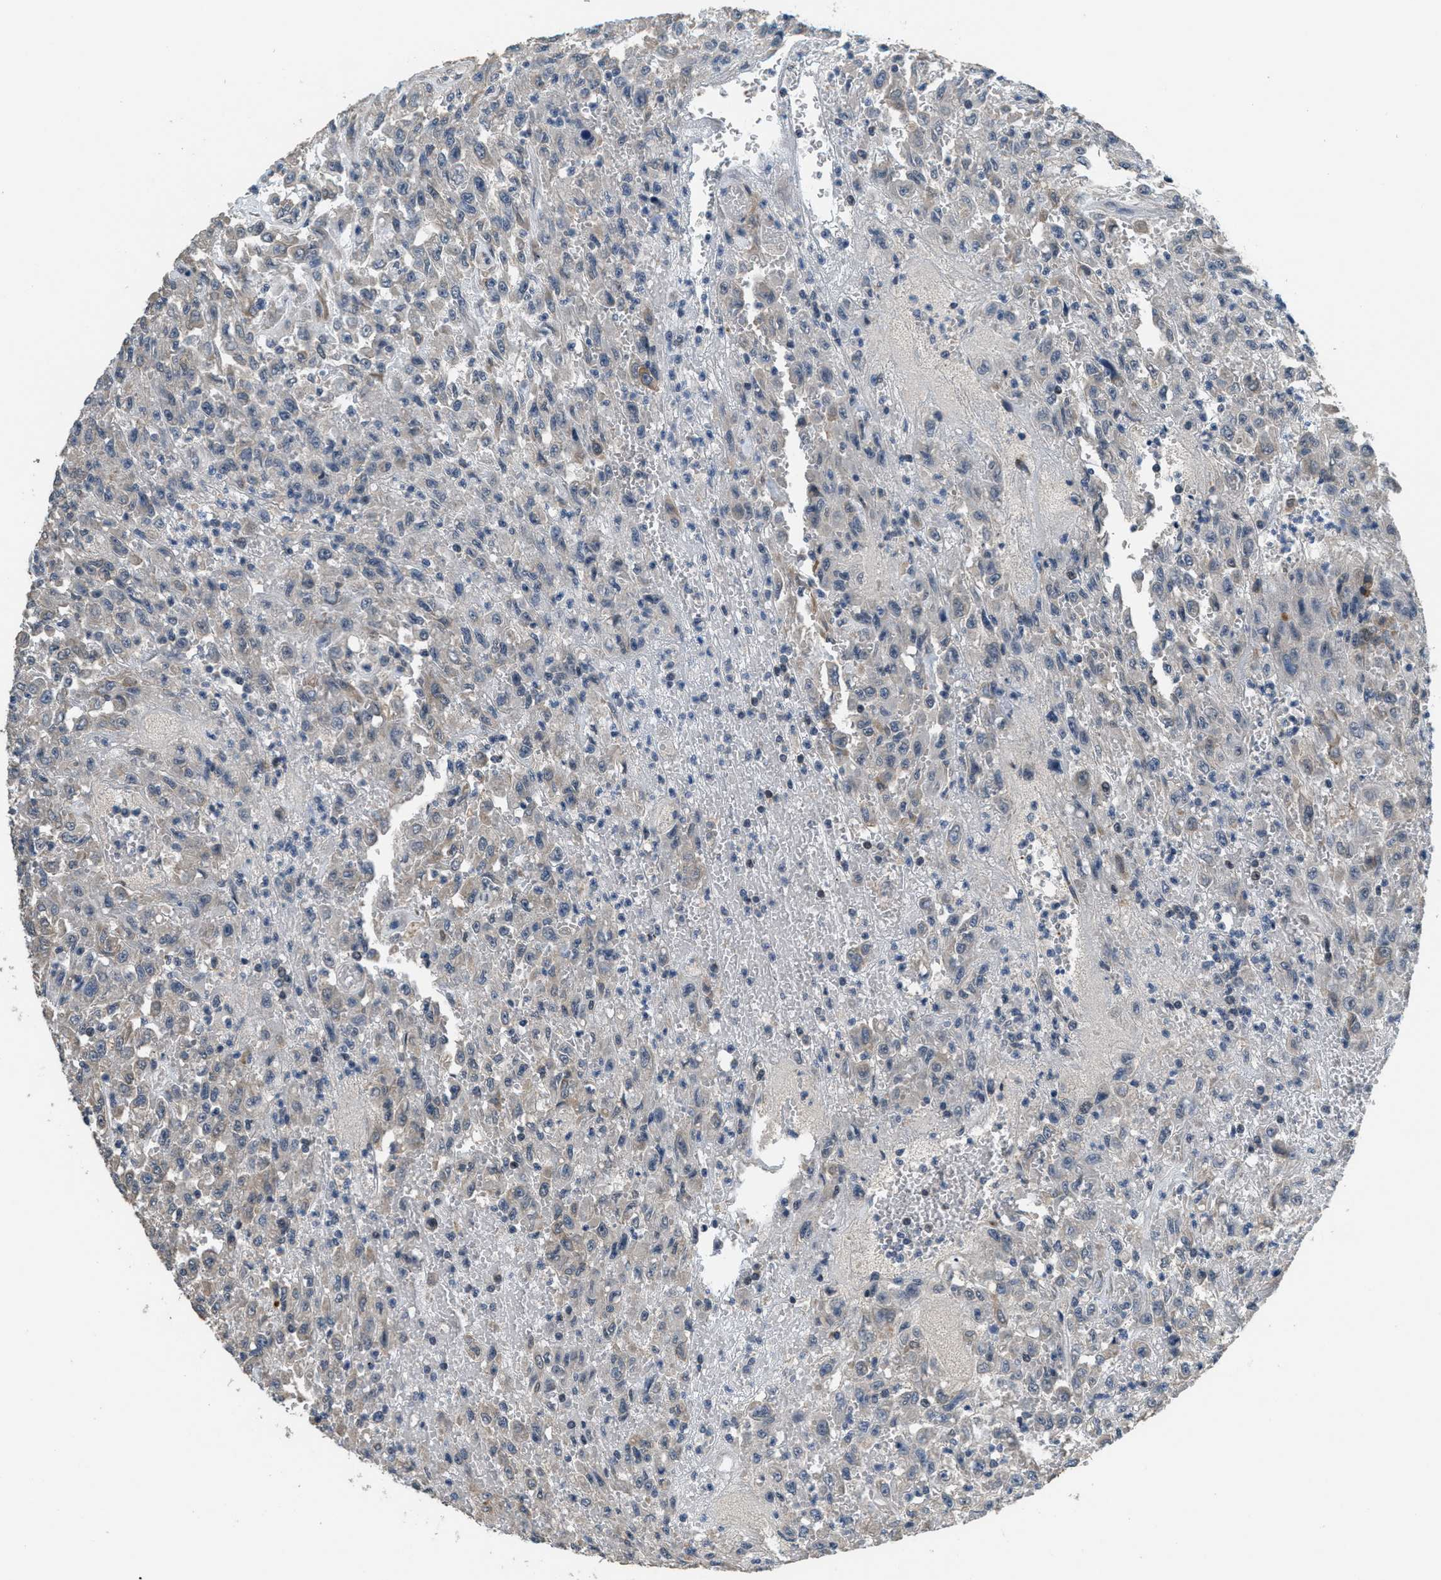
{"staining": {"intensity": "negative", "quantity": "none", "location": "none"}, "tissue": "urothelial cancer", "cell_type": "Tumor cells", "image_type": "cancer", "snomed": [{"axis": "morphology", "description": "Urothelial carcinoma, High grade"}, {"axis": "topography", "description": "Urinary bladder"}], "caption": "DAB immunohistochemical staining of human urothelial cancer reveals no significant positivity in tumor cells.", "gene": "NAT1", "patient": {"sex": "male", "age": 46}}